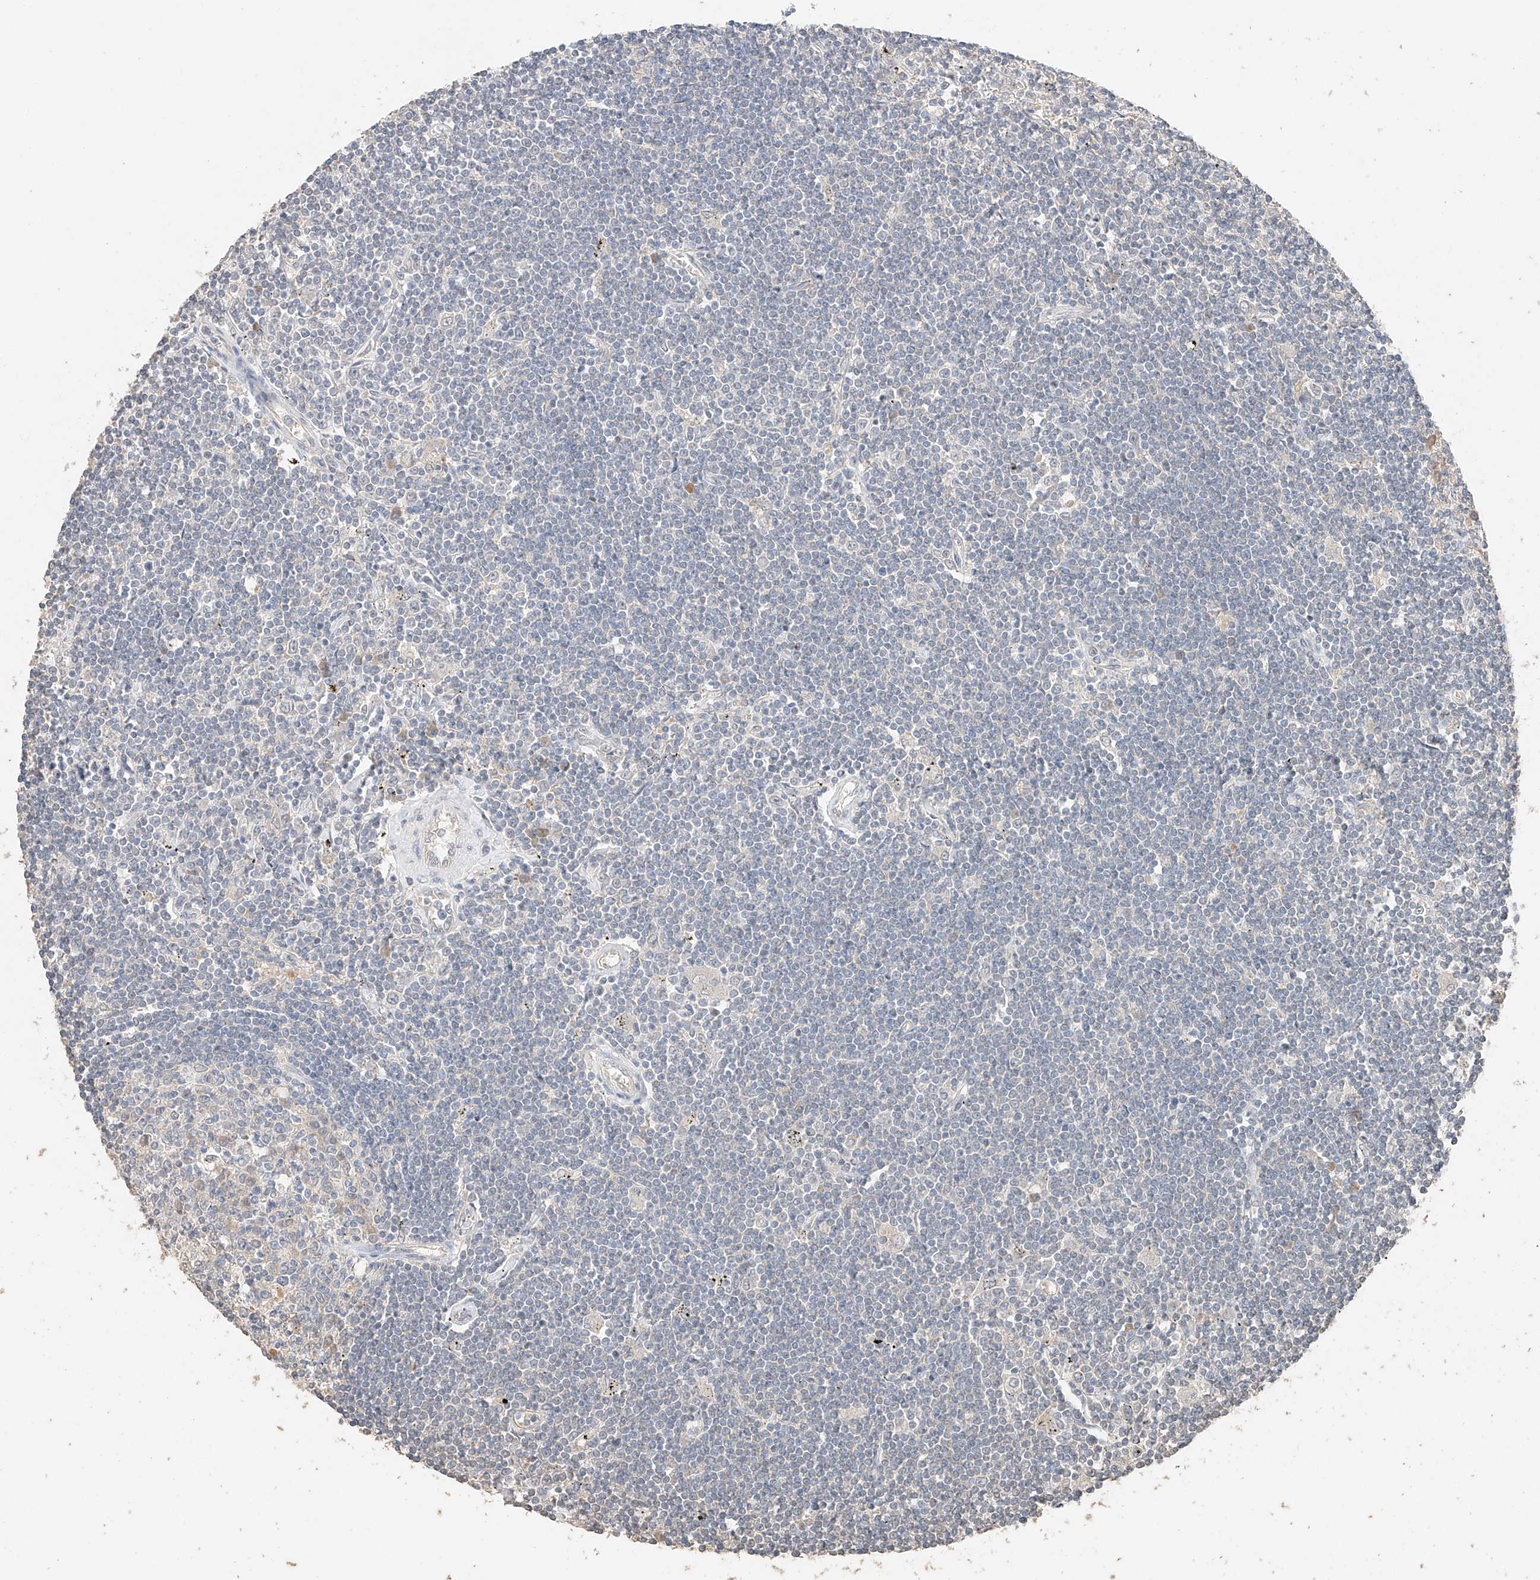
{"staining": {"intensity": "negative", "quantity": "none", "location": "none"}, "tissue": "lymphoma", "cell_type": "Tumor cells", "image_type": "cancer", "snomed": [{"axis": "morphology", "description": "Malignant lymphoma, non-Hodgkin's type, Low grade"}, {"axis": "topography", "description": "Spleen"}], "caption": "DAB (3,3'-diaminobenzidine) immunohistochemical staining of lymphoma shows no significant expression in tumor cells. (DAB (3,3'-diaminobenzidine) immunohistochemistry, high magnification).", "gene": "IL22RA2", "patient": {"sex": "male", "age": 76}}